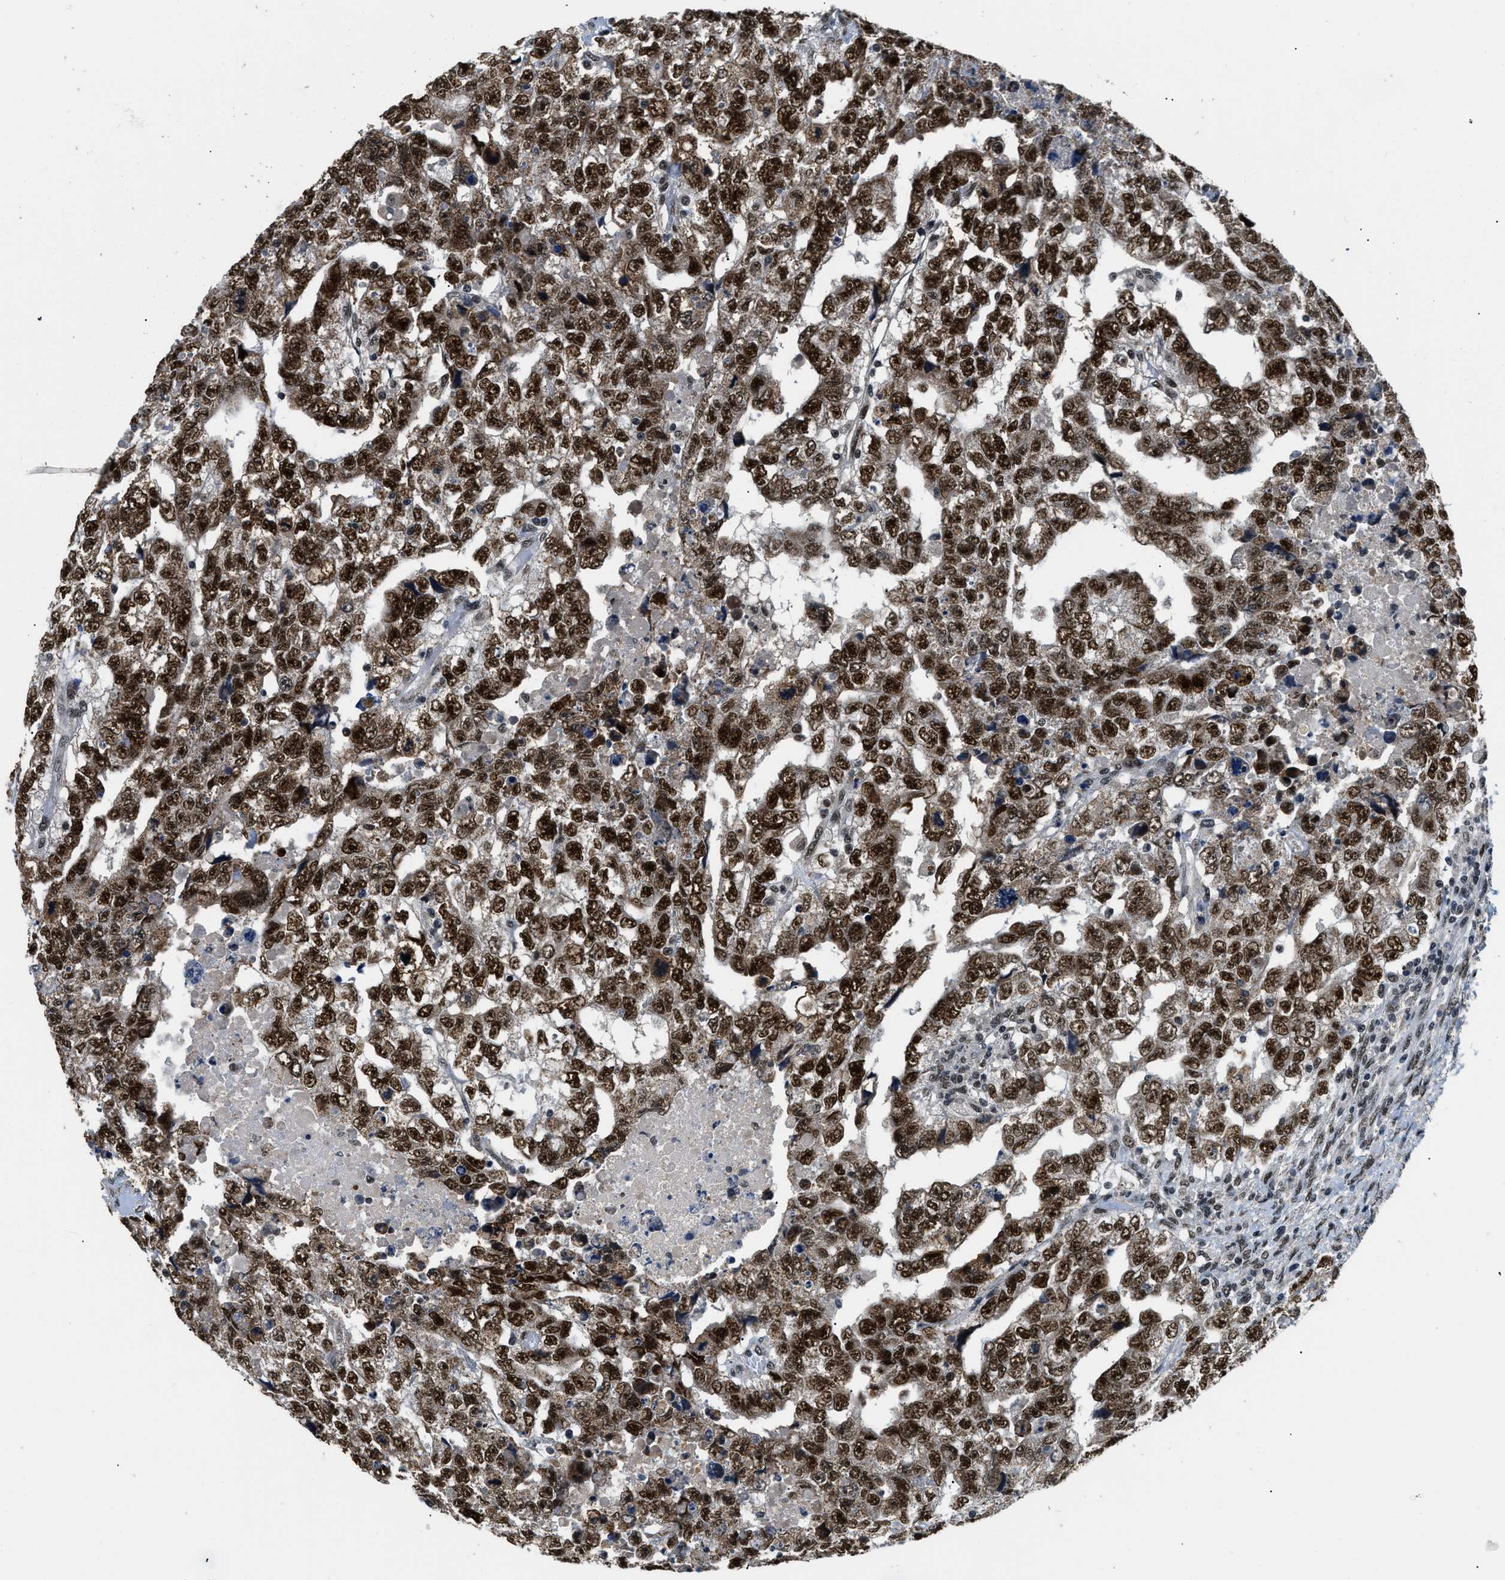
{"staining": {"intensity": "strong", "quantity": ">75%", "location": "nuclear"}, "tissue": "testis cancer", "cell_type": "Tumor cells", "image_type": "cancer", "snomed": [{"axis": "morphology", "description": "Carcinoma, Embryonal, NOS"}, {"axis": "topography", "description": "Testis"}], "caption": "DAB immunohistochemical staining of human embryonal carcinoma (testis) displays strong nuclear protein expression in about >75% of tumor cells.", "gene": "KDM3B", "patient": {"sex": "male", "age": 36}}